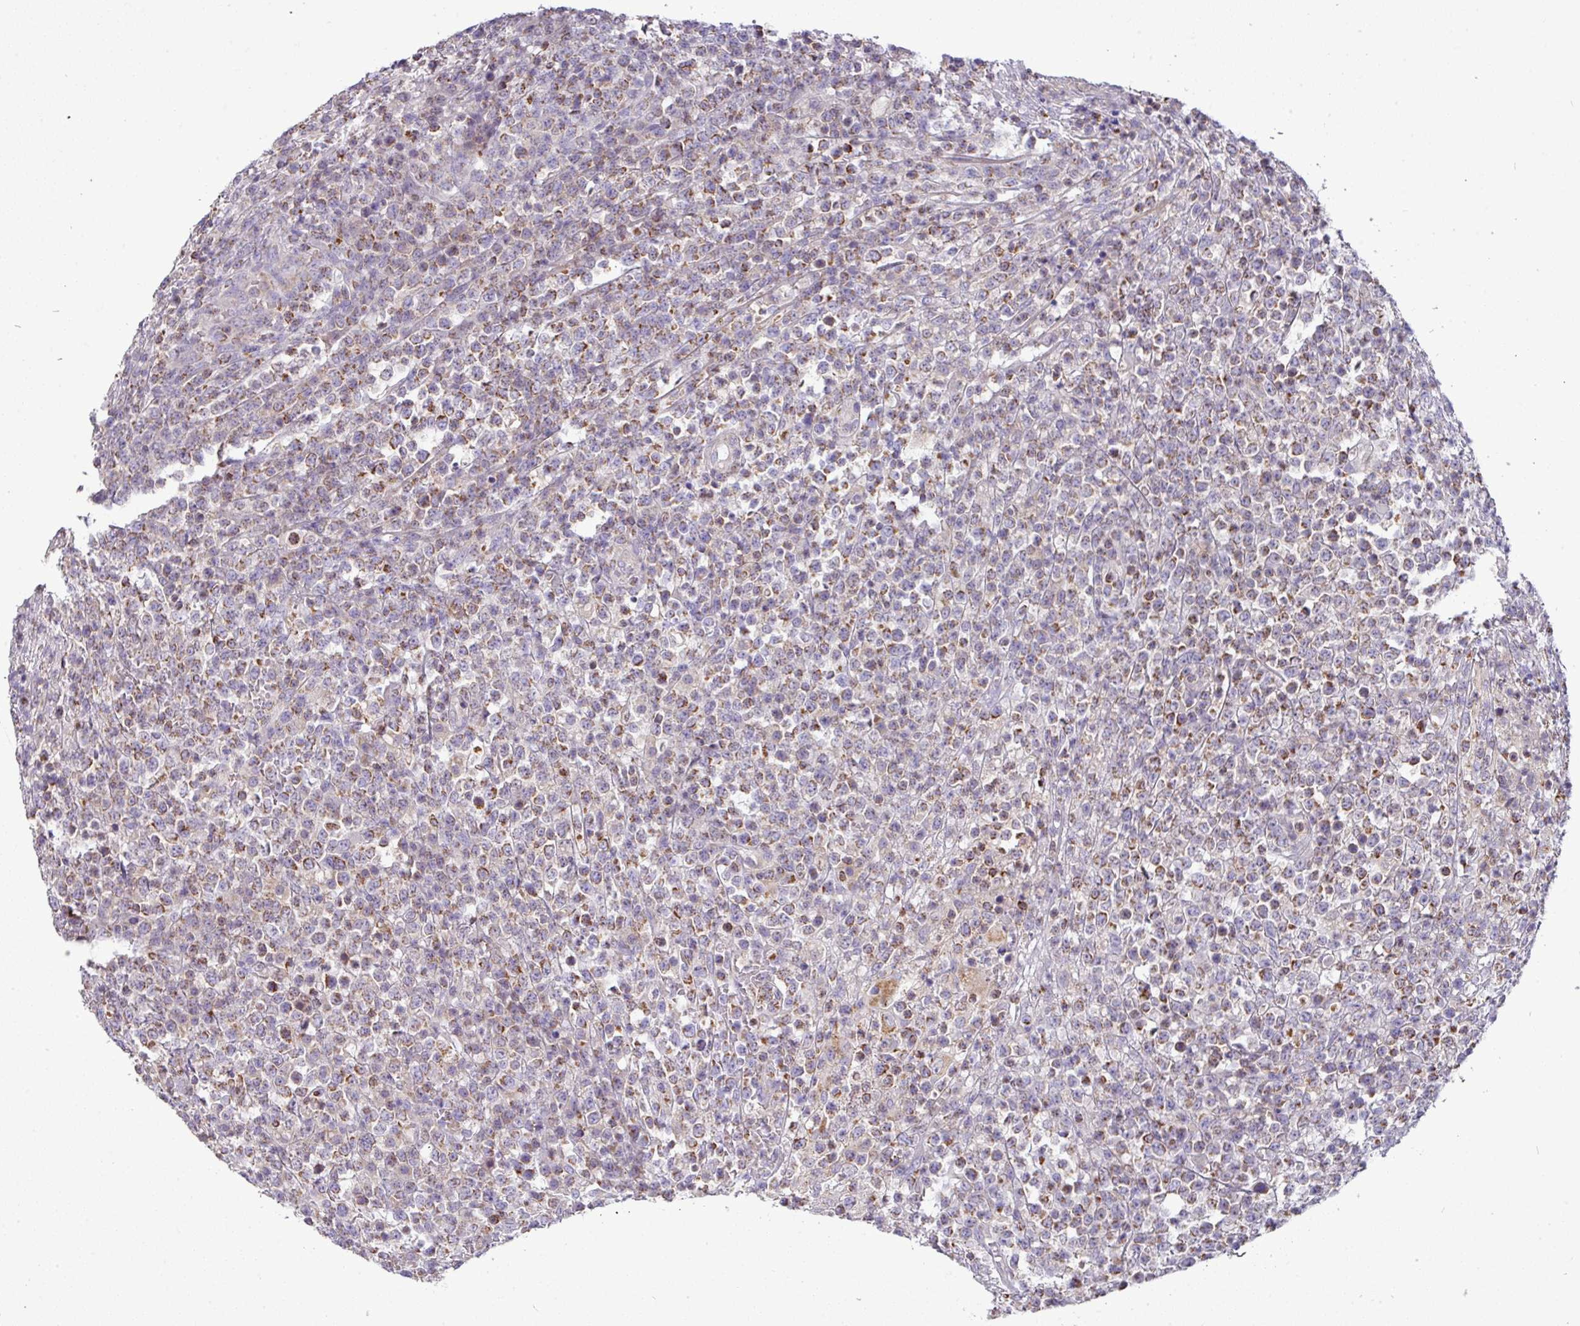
{"staining": {"intensity": "moderate", "quantity": "25%-75%", "location": "cytoplasmic/membranous"}, "tissue": "lymphoma", "cell_type": "Tumor cells", "image_type": "cancer", "snomed": [{"axis": "morphology", "description": "Malignant lymphoma, non-Hodgkin's type, High grade"}, {"axis": "topography", "description": "Colon"}], "caption": "This micrograph reveals IHC staining of human lymphoma, with medium moderate cytoplasmic/membranous staining in approximately 25%-75% of tumor cells.", "gene": "TRAPPC1", "patient": {"sex": "female", "age": 53}}